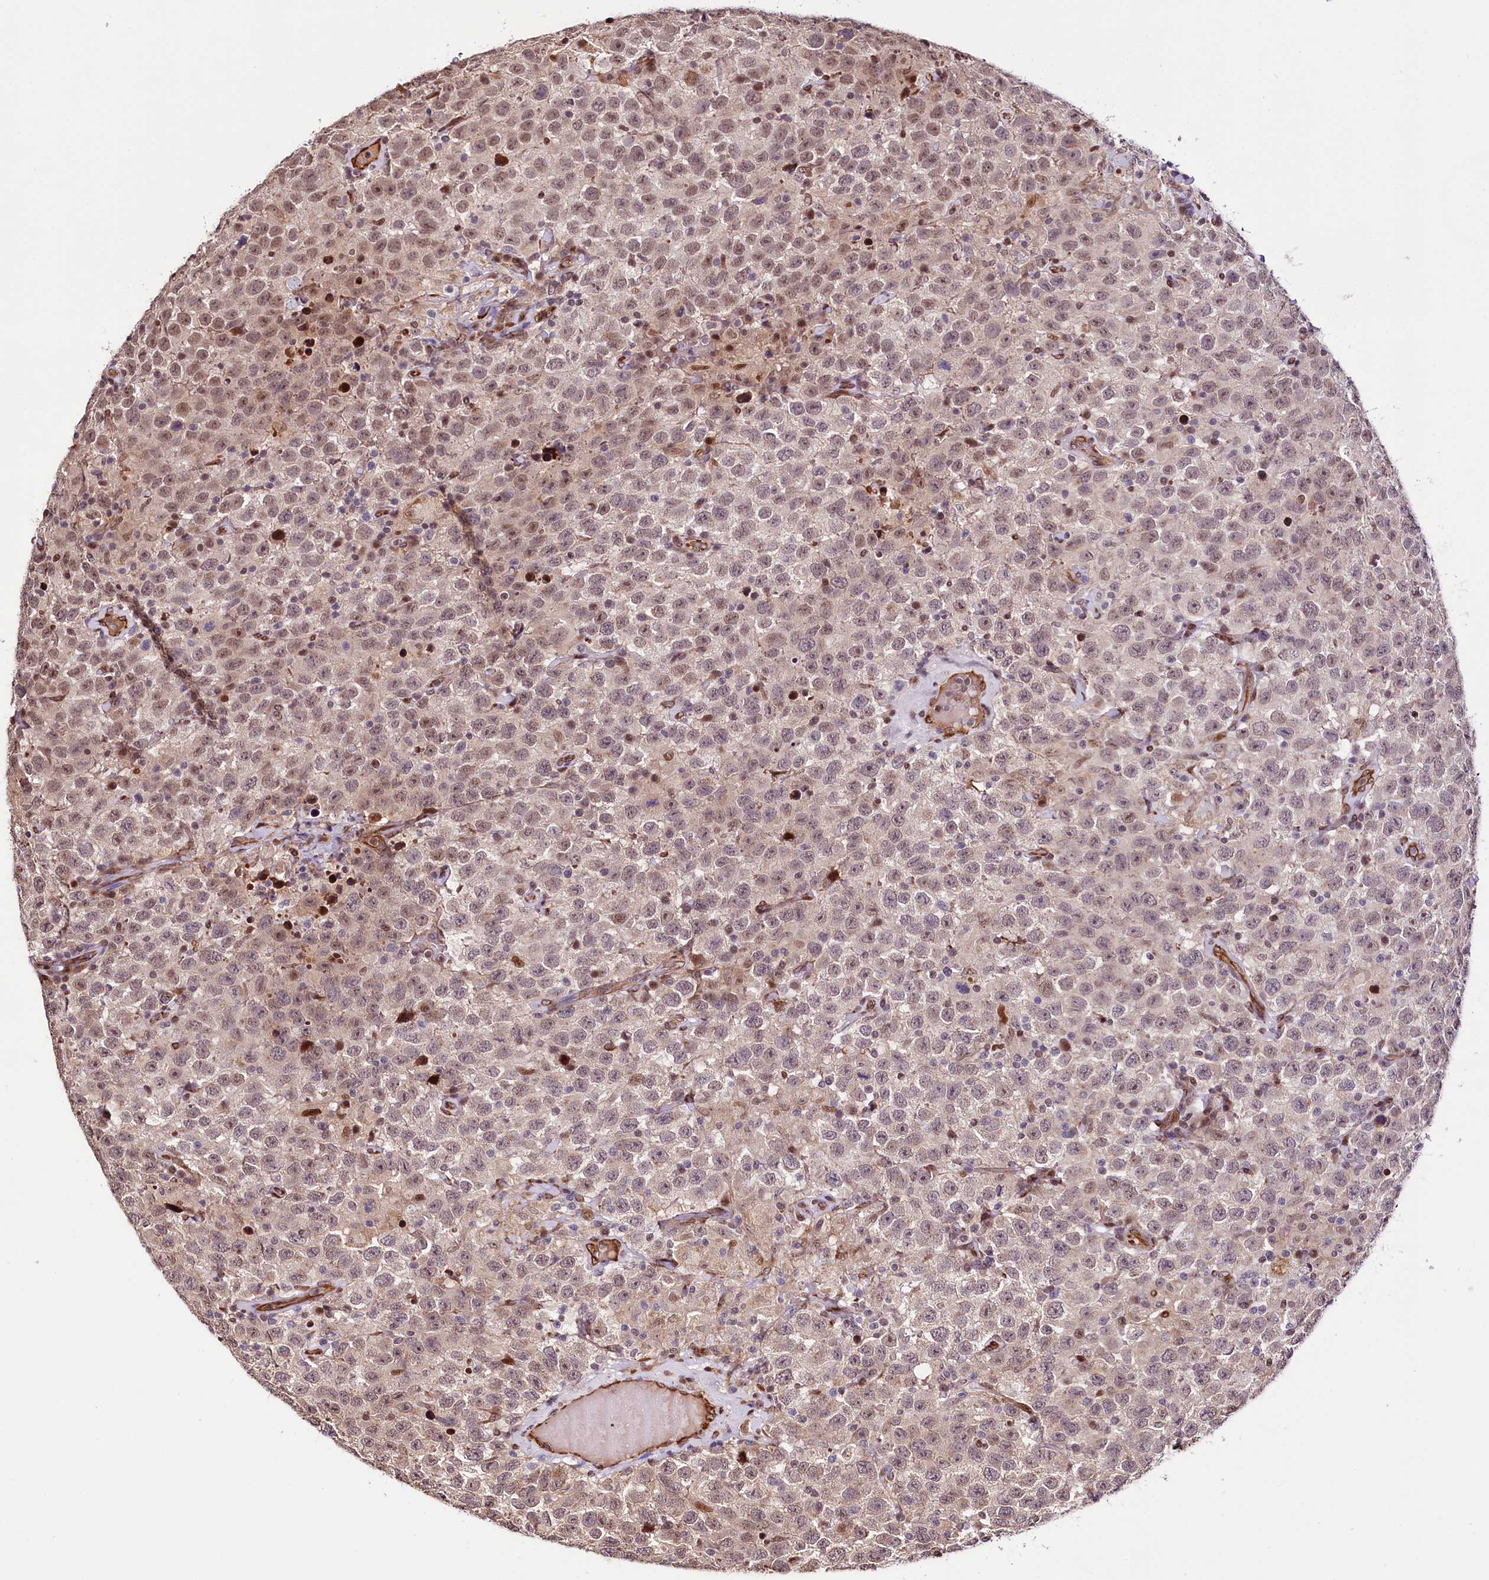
{"staining": {"intensity": "weak", "quantity": "25%-75%", "location": "nuclear"}, "tissue": "testis cancer", "cell_type": "Tumor cells", "image_type": "cancer", "snomed": [{"axis": "morphology", "description": "Seminoma, NOS"}, {"axis": "topography", "description": "Testis"}], "caption": "Immunohistochemistry (IHC) image of human testis seminoma stained for a protein (brown), which displays low levels of weak nuclear expression in approximately 25%-75% of tumor cells.", "gene": "CUTC", "patient": {"sex": "male", "age": 41}}